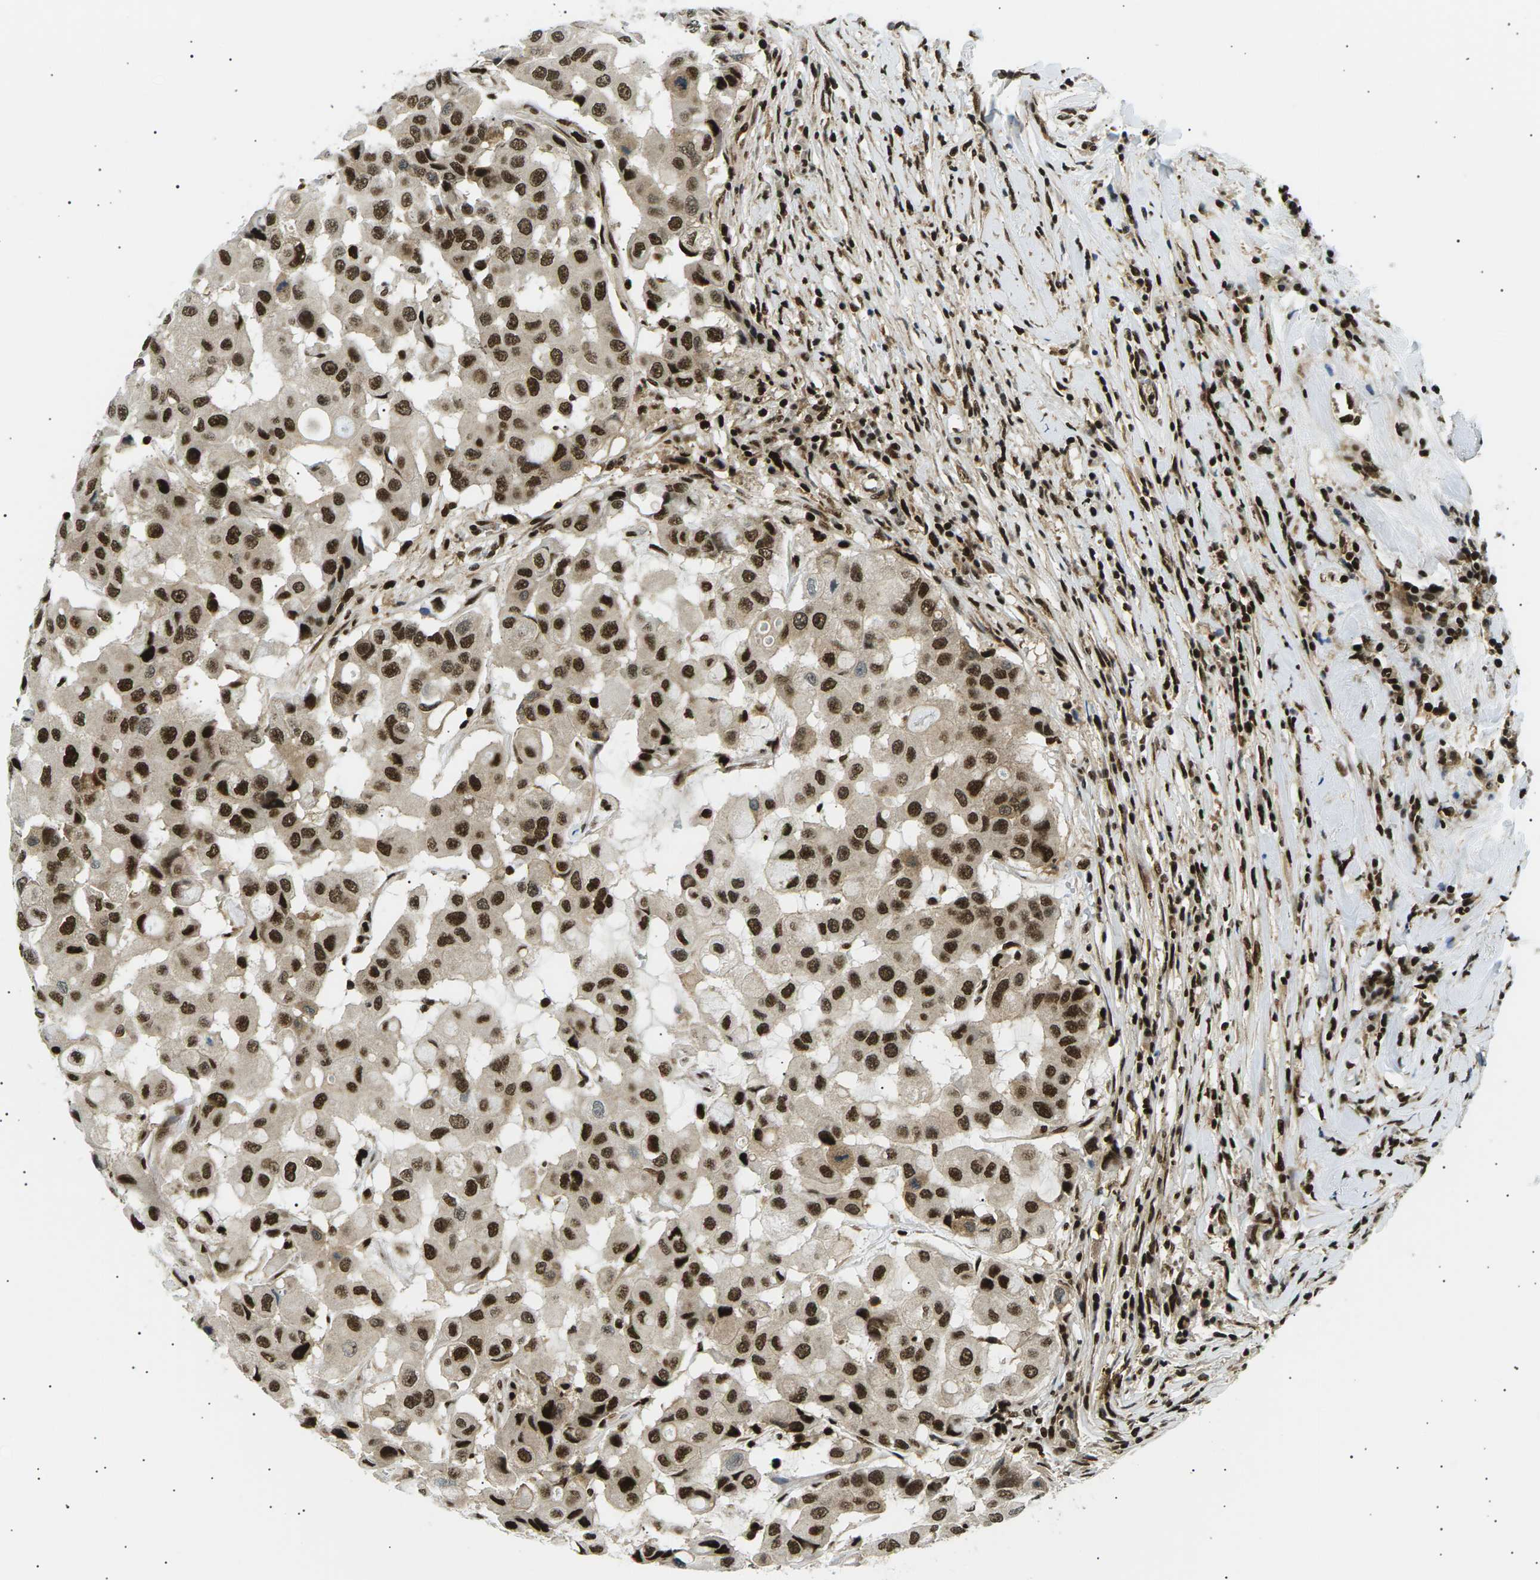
{"staining": {"intensity": "strong", "quantity": ">75%", "location": "nuclear"}, "tissue": "breast cancer", "cell_type": "Tumor cells", "image_type": "cancer", "snomed": [{"axis": "morphology", "description": "Duct carcinoma"}, {"axis": "topography", "description": "Breast"}], "caption": "Breast cancer (infiltrating ductal carcinoma) stained with a brown dye exhibits strong nuclear positive staining in about >75% of tumor cells.", "gene": "RPA2", "patient": {"sex": "female", "age": 27}}